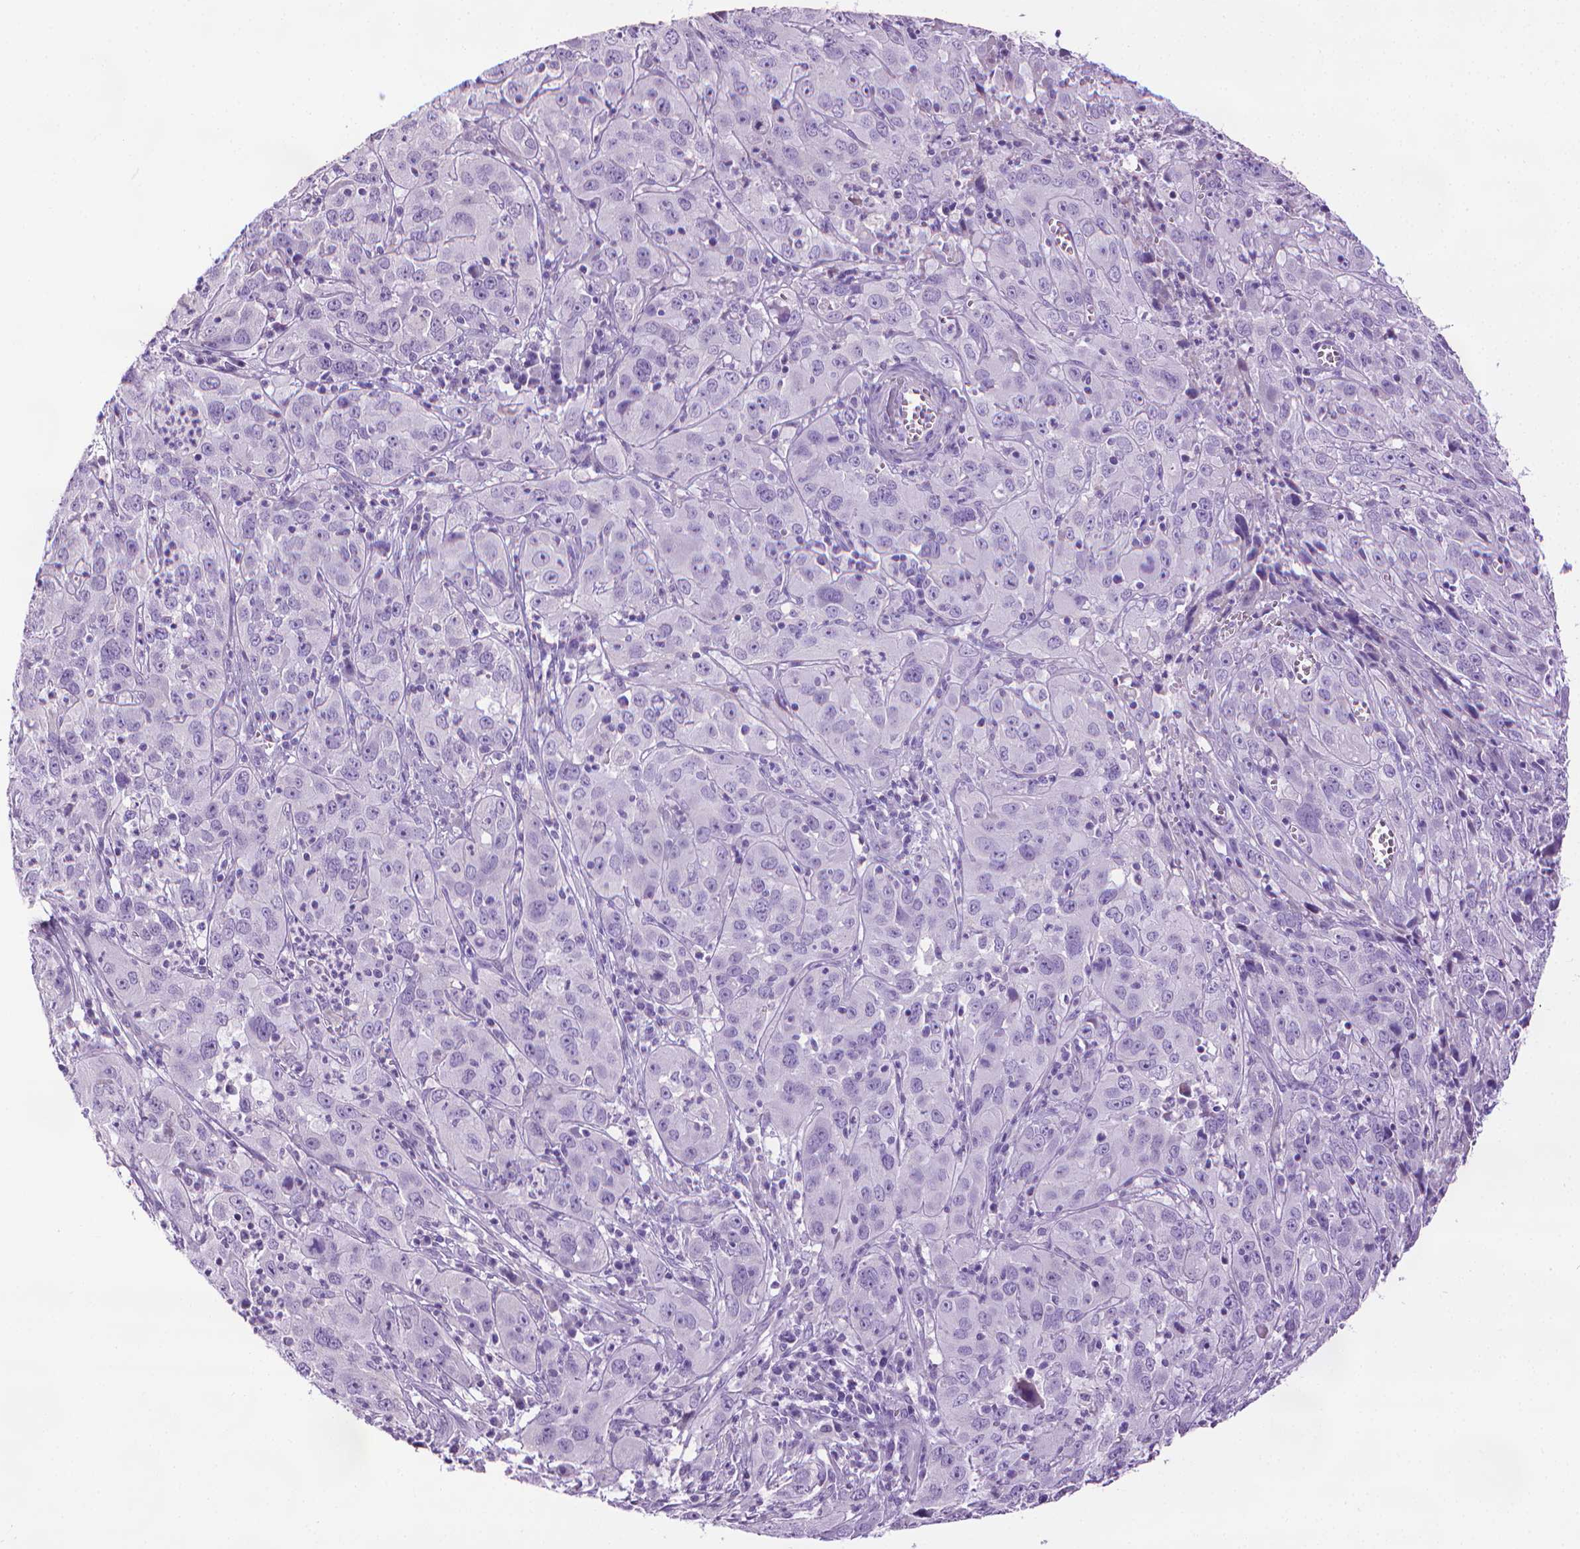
{"staining": {"intensity": "negative", "quantity": "none", "location": "none"}, "tissue": "cervical cancer", "cell_type": "Tumor cells", "image_type": "cancer", "snomed": [{"axis": "morphology", "description": "Squamous cell carcinoma, NOS"}, {"axis": "topography", "description": "Cervix"}], "caption": "High power microscopy micrograph of an immunohistochemistry photomicrograph of cervical cancer (squamous cell carcinoma), revealing no significant expression in tumor cells.", "gene": "DNAI7", "patient": {"sex": "female", "age": 32}}